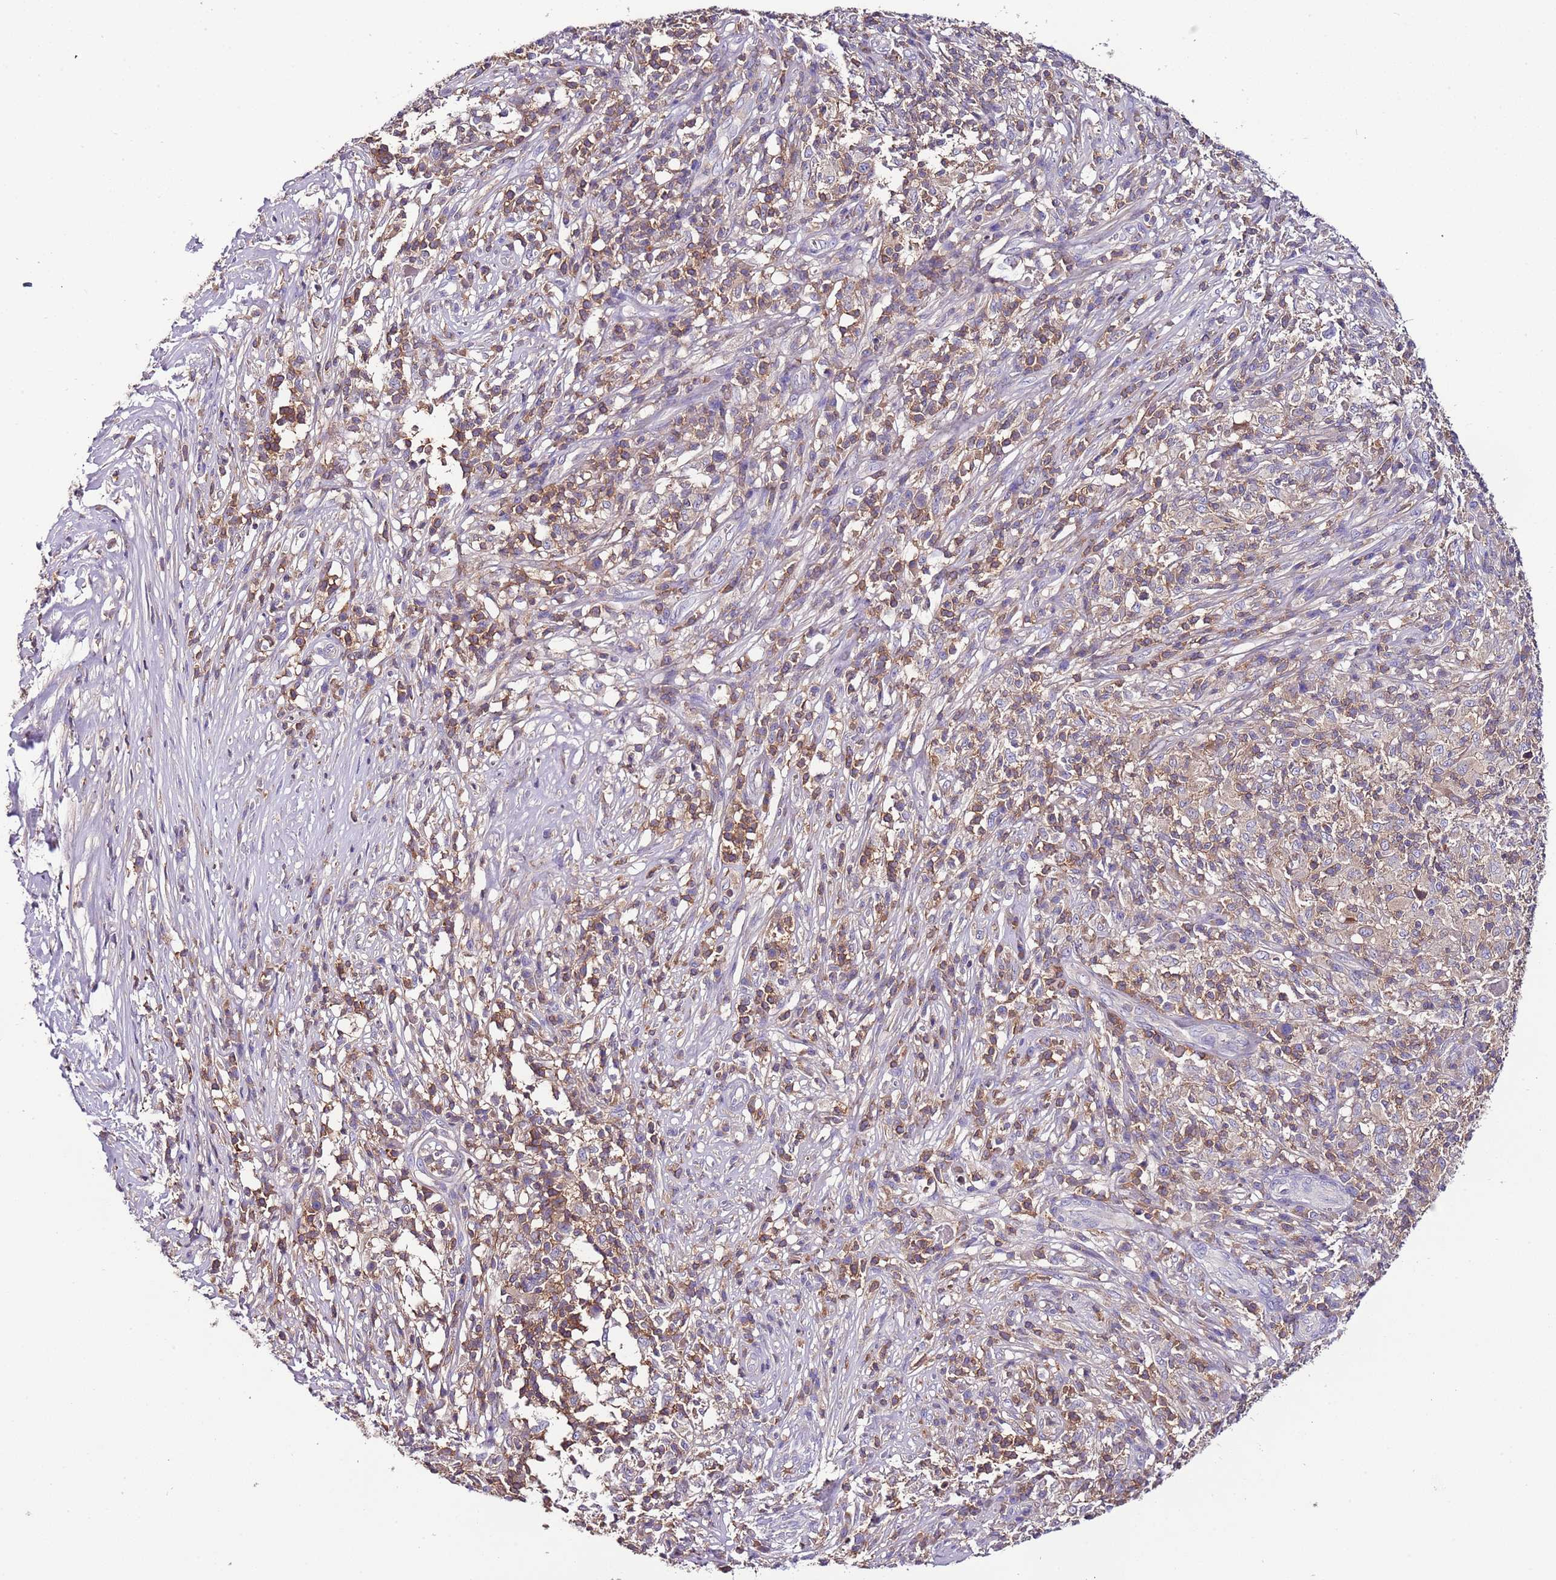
{"staining": {"intensity": "negative", "quantity": "none", "location": "none"}, "tissue": "melanoma", "cell_type": "Tumor cells", "image_type": "cancer", "snomed": [{"axis": "morphology", "description": "Malignant melanoma, NOS"}, {"axis": "topography", "description": "Skin"}], "caption": "Melanoma stained for a protein using immunohistochemistry demonstrates no positivity tumor cells.", "gene": "IGIP", "patient": {"sex": "male", "age": 66}}